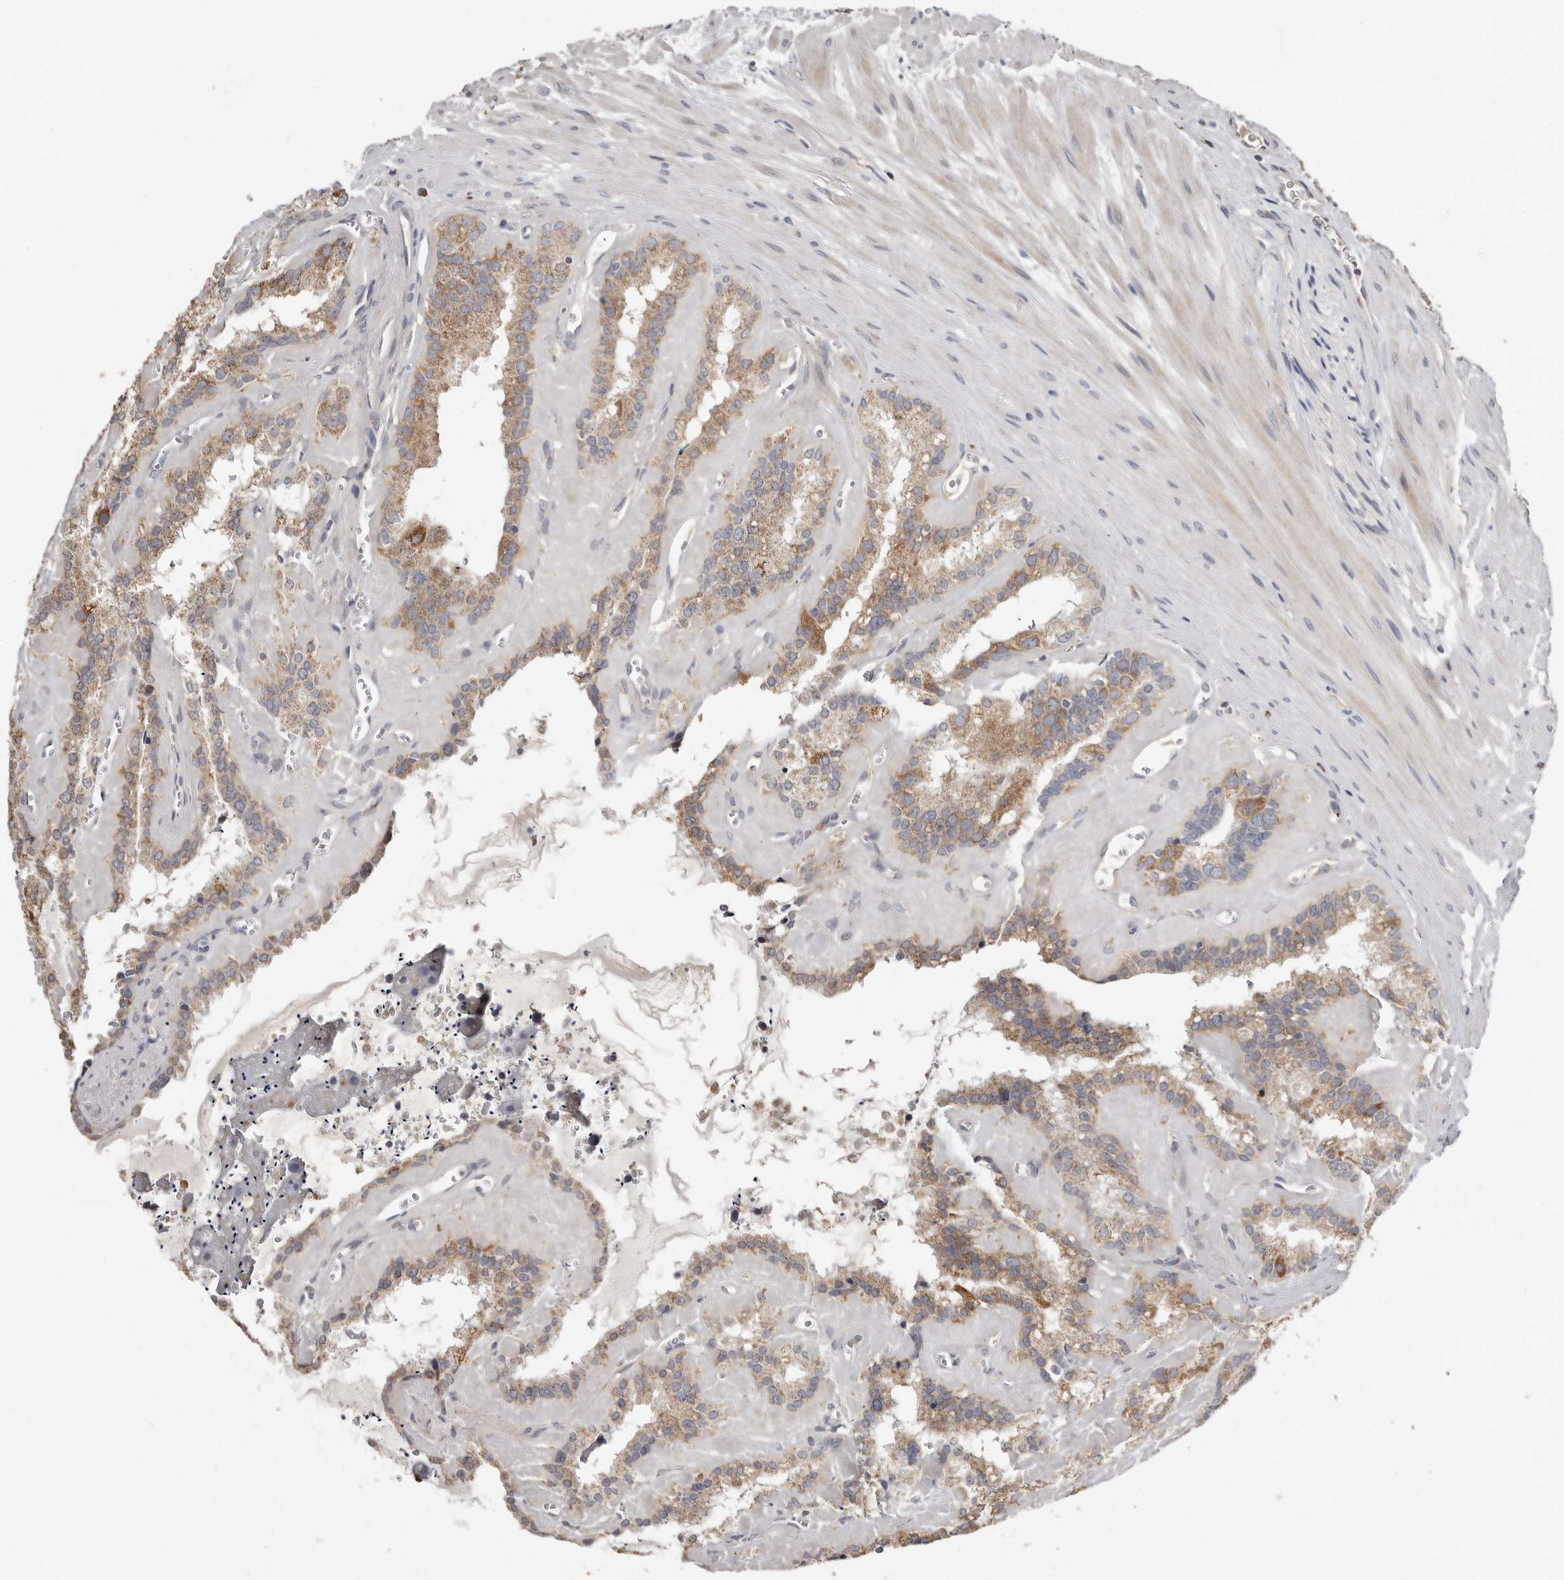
{"staining": {"intensity": "moderate", "quantity": ">75%", "location": "cytoplasmic/membranous"}, "tissue": "seminal vesicle", "cell_type": "Glandular cells", "image_type": "normal", "snomed": [{"axis": "morphology", "description": "Normal tissue, NOS"}, {"axis": "topography", "description": "Prostate"}, {"axis": "topography", "description": "Seminal veicle"}], "caption": "Immunohistochemical staining of unremarkable seminal vesicle reveals medium levels of moderate cytoplasmic/membranous staining in approximately >75% of glandular cells.", "gene": "KIF26B", "patient": {"sex": "male", "age": 59}}